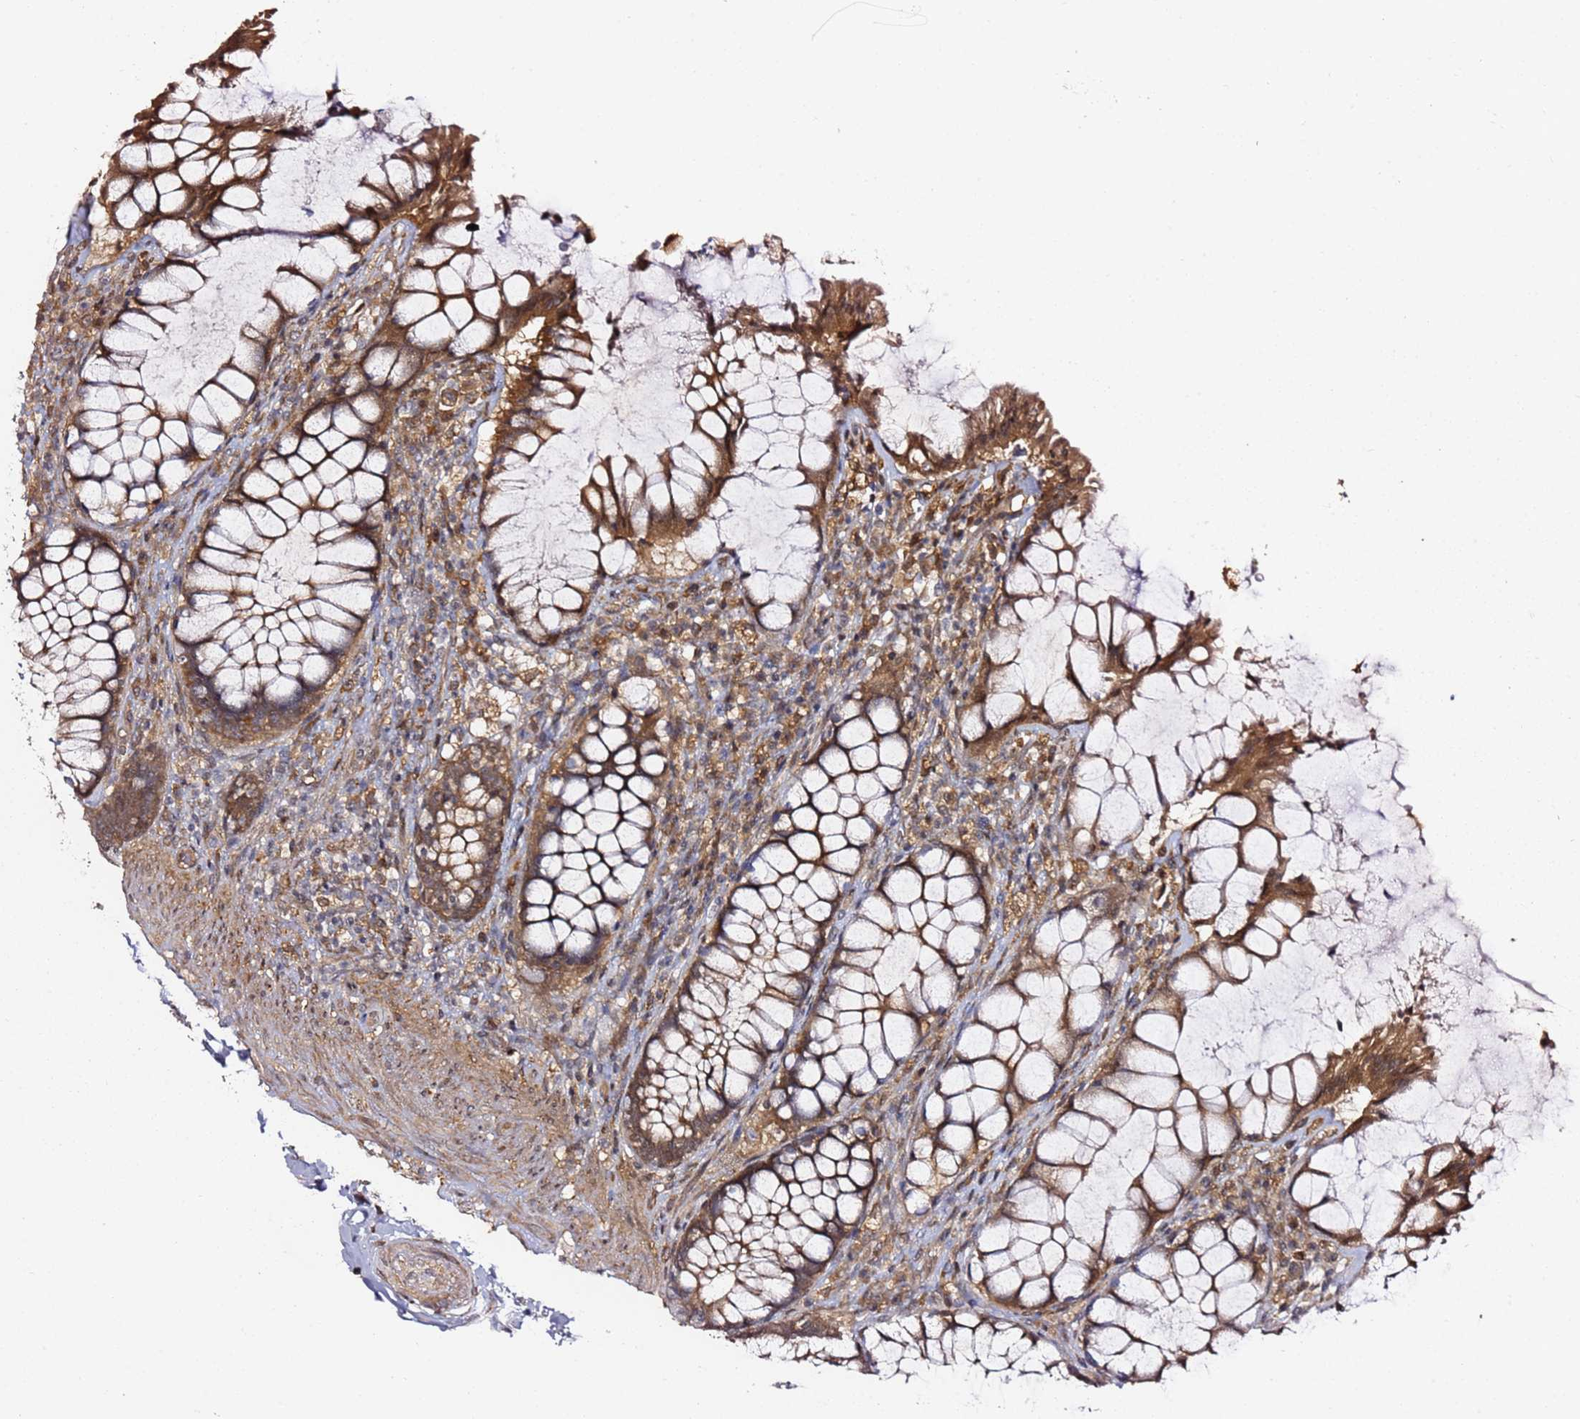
{"staining": {"intensity": "moderate", "quantity": ">75%", "location": "cytoplasmic/membranous"}, "tissue": "rectum", "cell_type": "Glandular cells", "image_type": "normal", "snomed": [{"axis": "morphology", "description": "Normal tissue, NOS"}, {"axis": "topography", "description": "Rectum"}], "caption": "Moderate cytoplasmic/membranous protein positivity is identified in about >75% of glandular cells in rectum. The protein is shown in brown color, while the nuclei are stained blue.", "gene": "PRKAB2", "patient": {"sex": "female", "age": 58}}